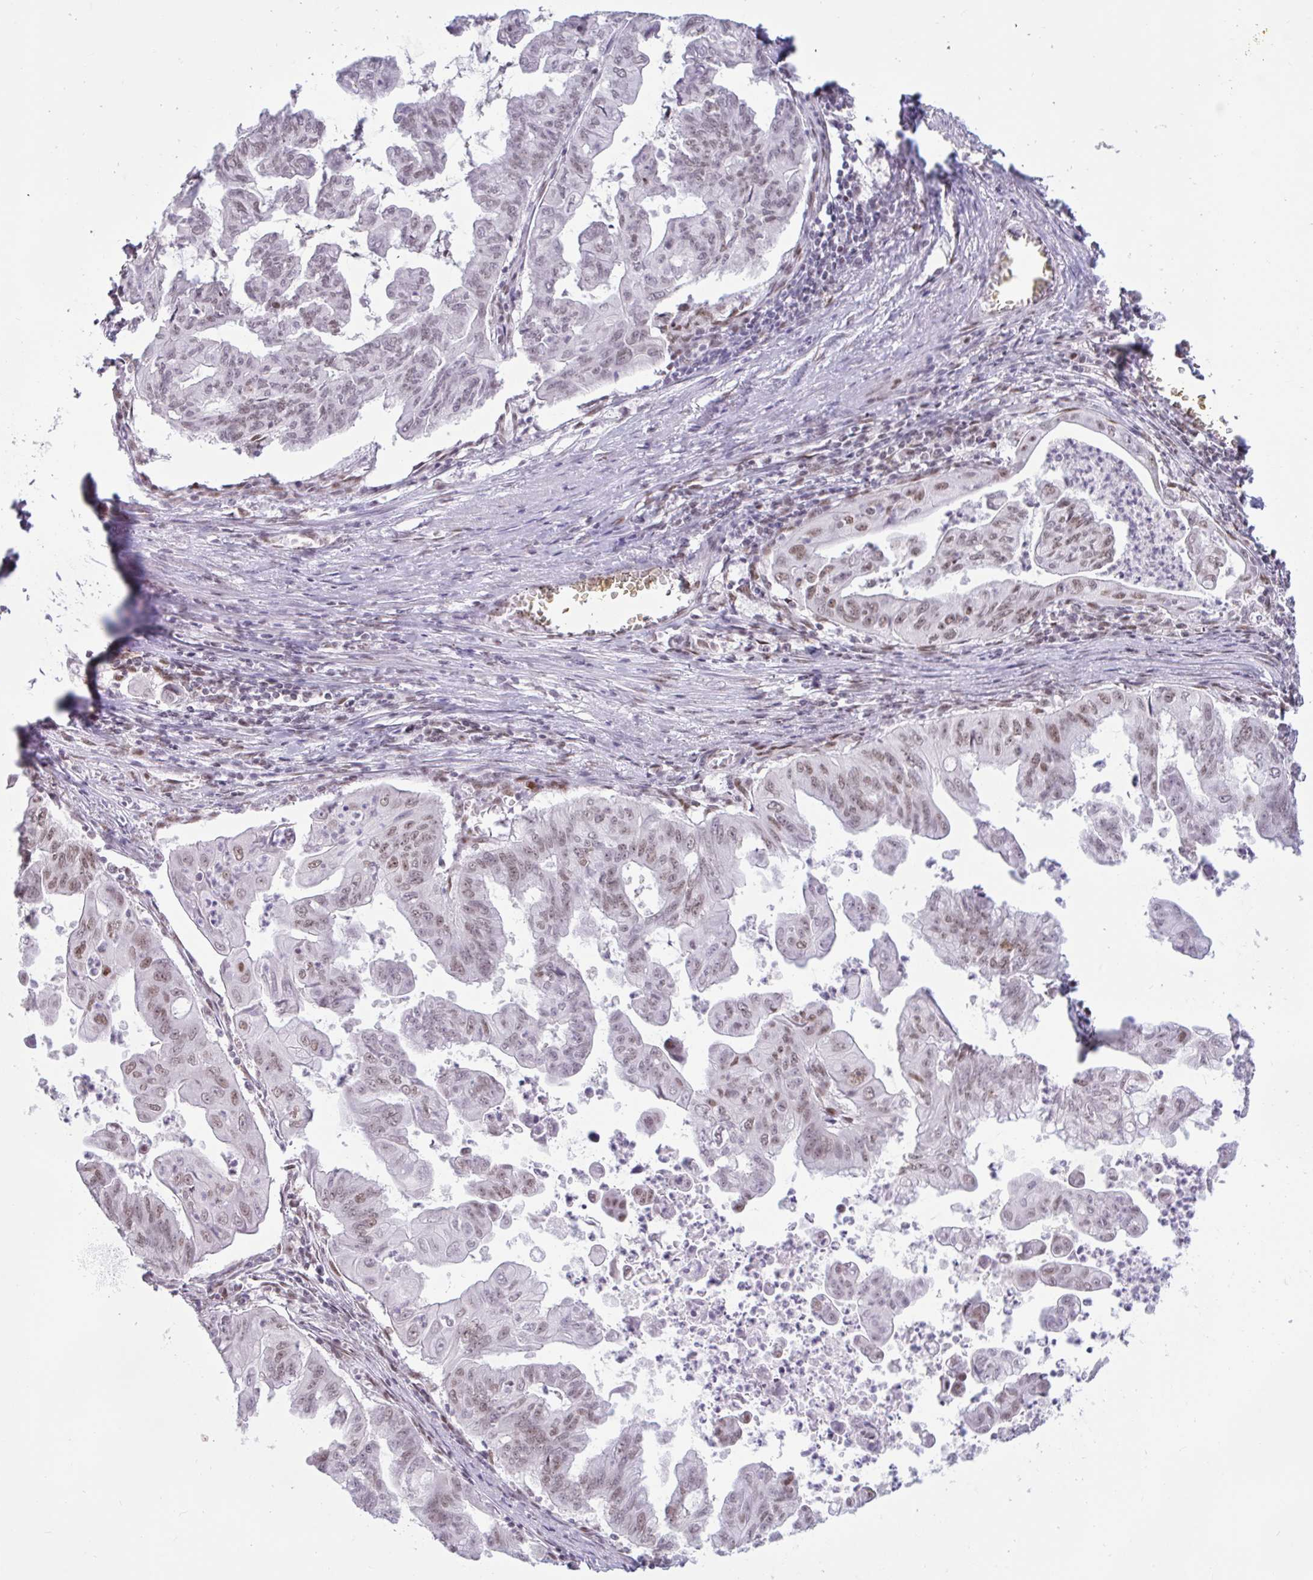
{"staining": {"intensity": "moderate", "quantity": "25%-75%", "location": "nuclear"}, "tissue": "stomach cancer", "cell_type": "Tumor cells", "image_type": "cancer", "snomed": [{"axis": "morphology", "description": "Adenocarcinoma, NOS"}, {"axis": "topography", "description": "Stomach, upper"}], "caption": "High-magnification brightfield microscopy of stomach adenocarcinoma stained with DAB (brown) and counterstained with hematoxylin (blue). tumor cells exhibit moderate nuclear positivity is seen in approximately25%-75% of cells. The staining was performed using DAB (3,3'-diaminobenzidine) to visualize the protein expression in brown, while the nuclei were stained in blue with hematoxylin (Magnification: 20x).", "gene": "CBFA2T2", "patient": {"sex": "male", "age": 80}}